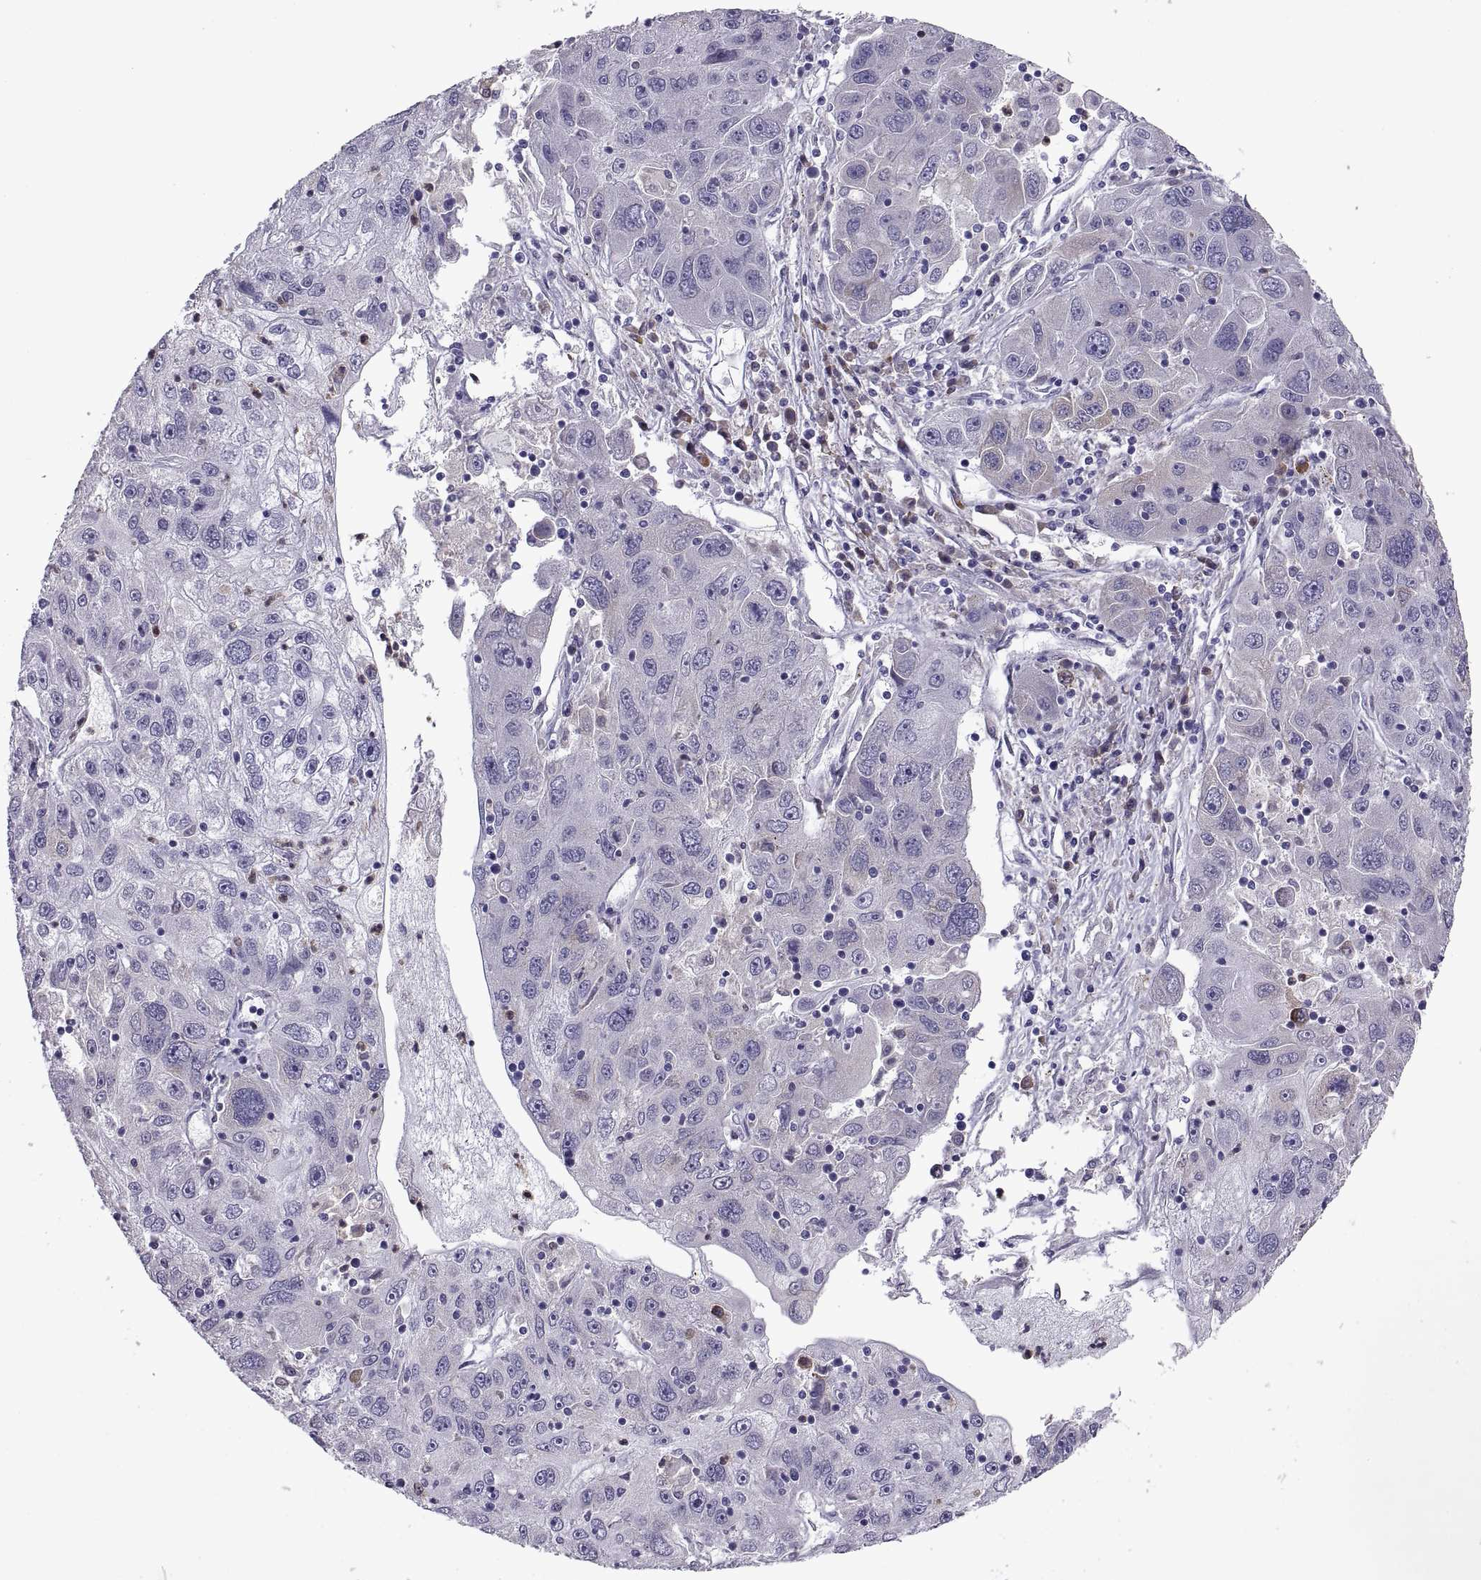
{"staining": {"intensity": "negative", "quantity": "none", "location": "none"}, "tissue": "stomach cancer", "cell_type": "Tumor cells", "image_type": "cancer", "snomed": [{"axis": "morphology", "description": "Adenocarcinoma, NOS"}, {"axis": "topography", "description": "Stomach"}], "caption": "This is a histopathology image of immunohistochemistry staining of stomach adenocarcinoma, which shows no positivity in tumor cells. The staining was performed using DAB to visualize the protein expression in brown, while the nuclei were stained in blue with hematoxylin (Magnification: 20x).", "gene": "DOK3", "patient": {"sex": "male", "age": 56}}